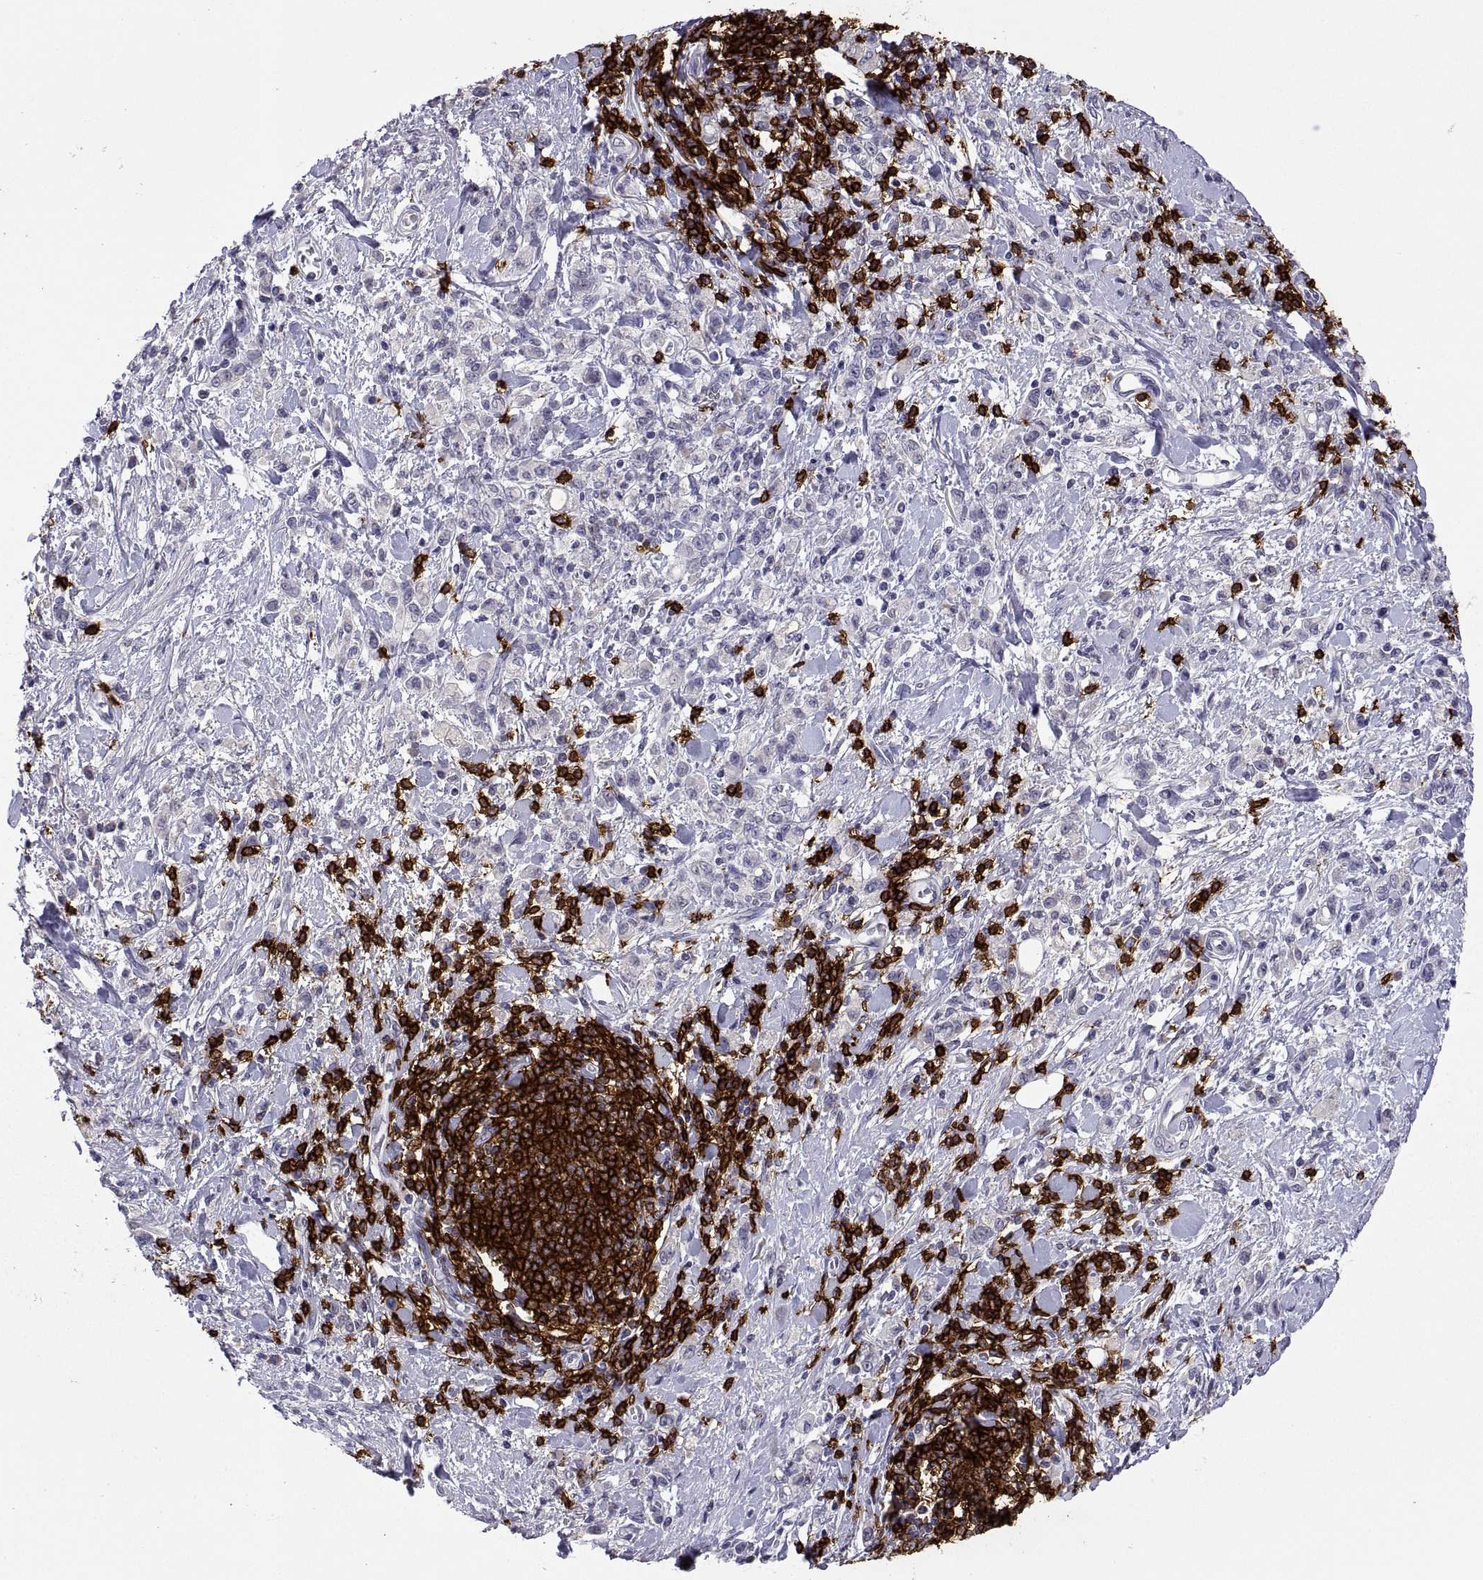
{"staining": {"intensity": "negative", "quantity": "none", "location": "none"}, "tissue": "stomach cancer", "cell_type": "Tumor cells", "image_type": "cancer", "snomed": [{"axis": "morphology", "description": "Adenocarcinoma, NOS"}, {"axis": "topography", "description": "Stomach"}], "caption": "Immunohistochemistry (IHC) histopathology image of neoplastic tissue: stomach cancer (adenocarcinoma) stained with DAB (3,3'-diaminobenzidine) demonstrates no significant protein staining in tumor cells. Nuclei are stained in blue.", "gene": "MS4A1", "patient": {"sex": "male", "age": 77}}